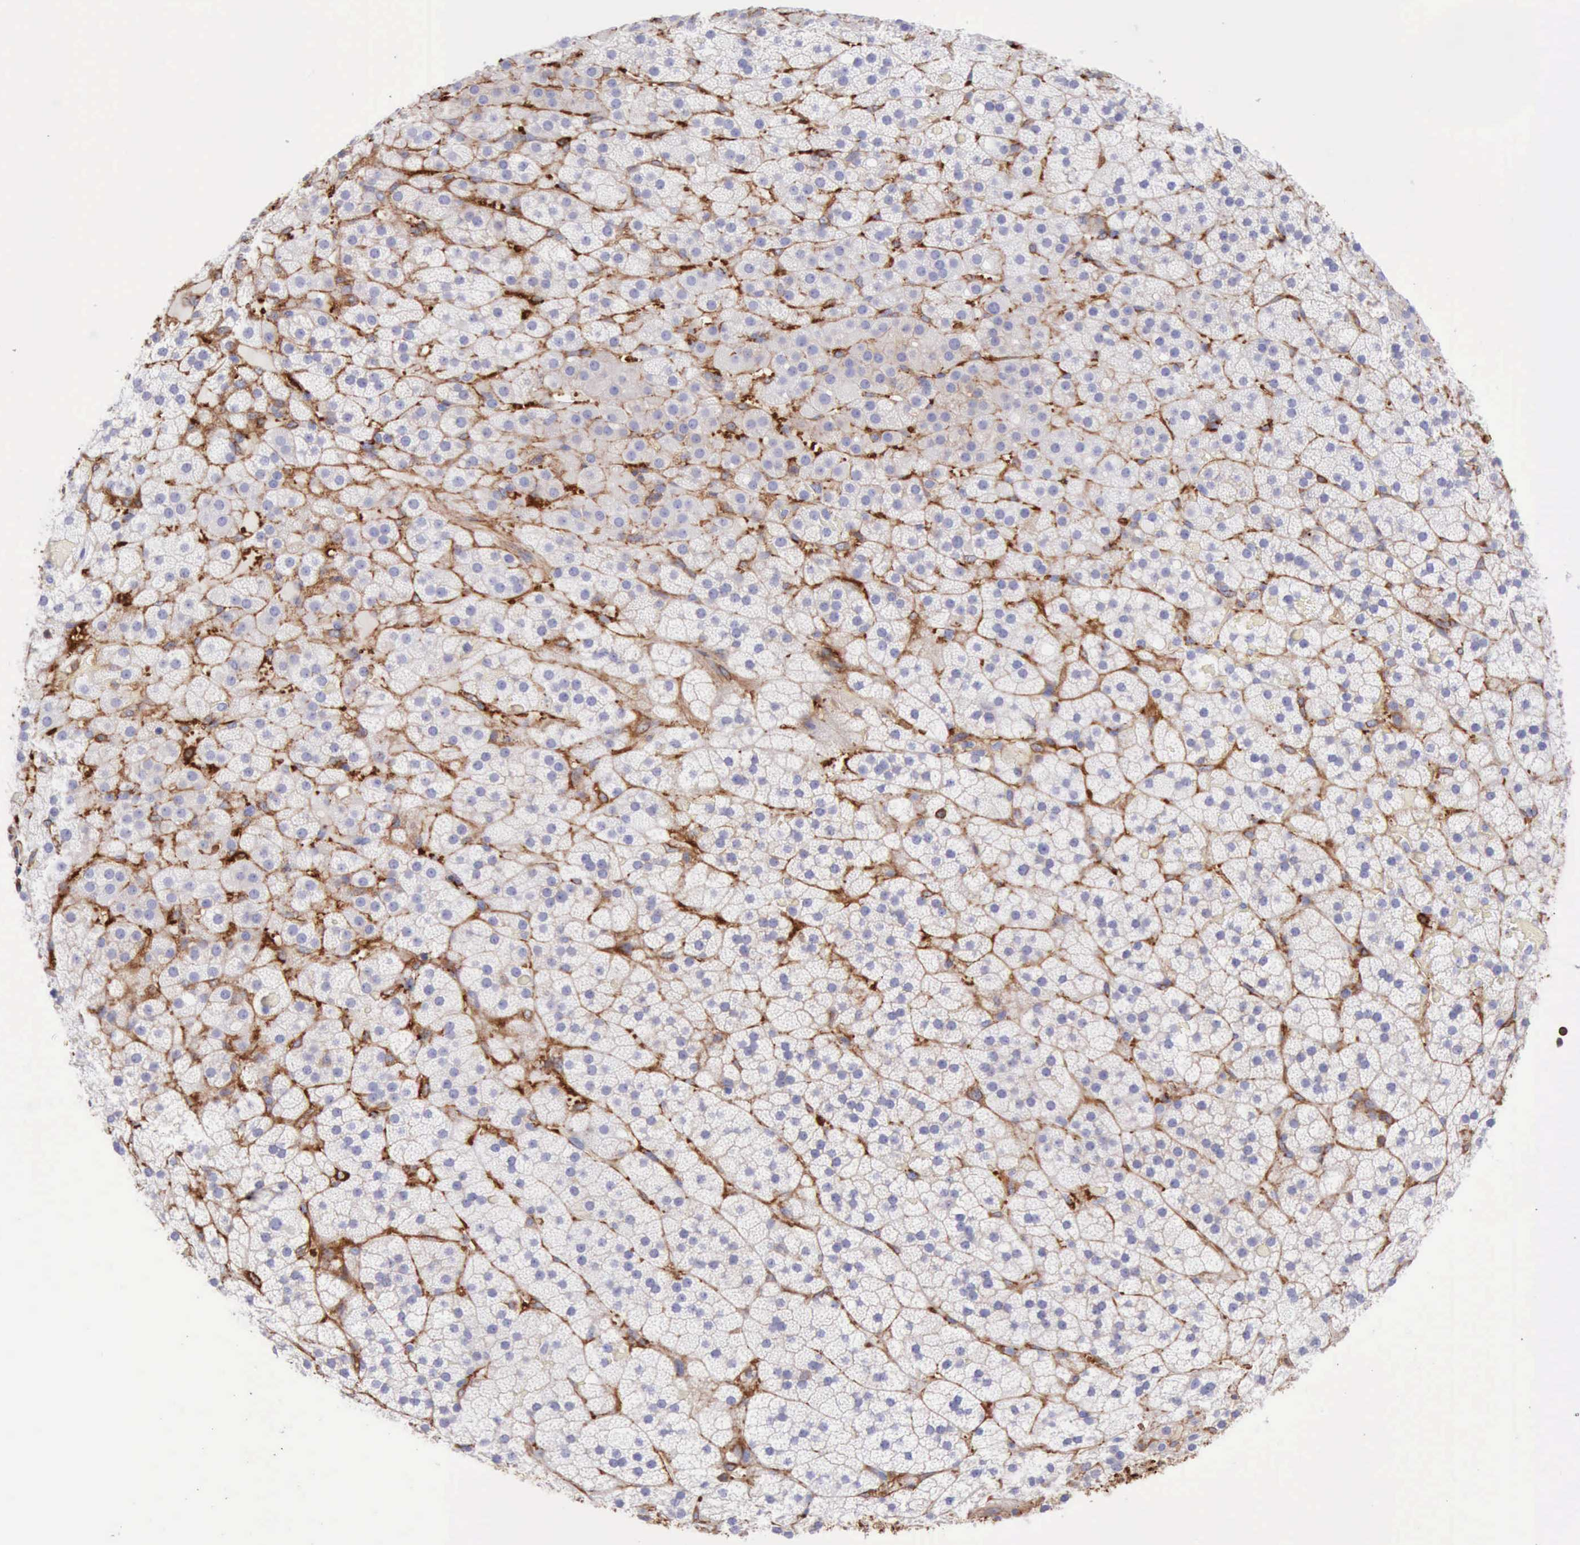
{"staining": {"intensity": "negative", "quantity": "none", "location": "none"}, "tissue": "adrenal gland", "cell_type": "Glandular cells", "image_type": "normal", "snomed": [{"axis": "morphology", "description": "Normal tissue, NOS"}, {"axis": "topography", "description": "Adrenal gland"}], "caption": "The IHC image has no significant expression in glandular cells of adrenal gland.", "gene": "FLNA", "patient": {"sex": "male", "age": 35}}